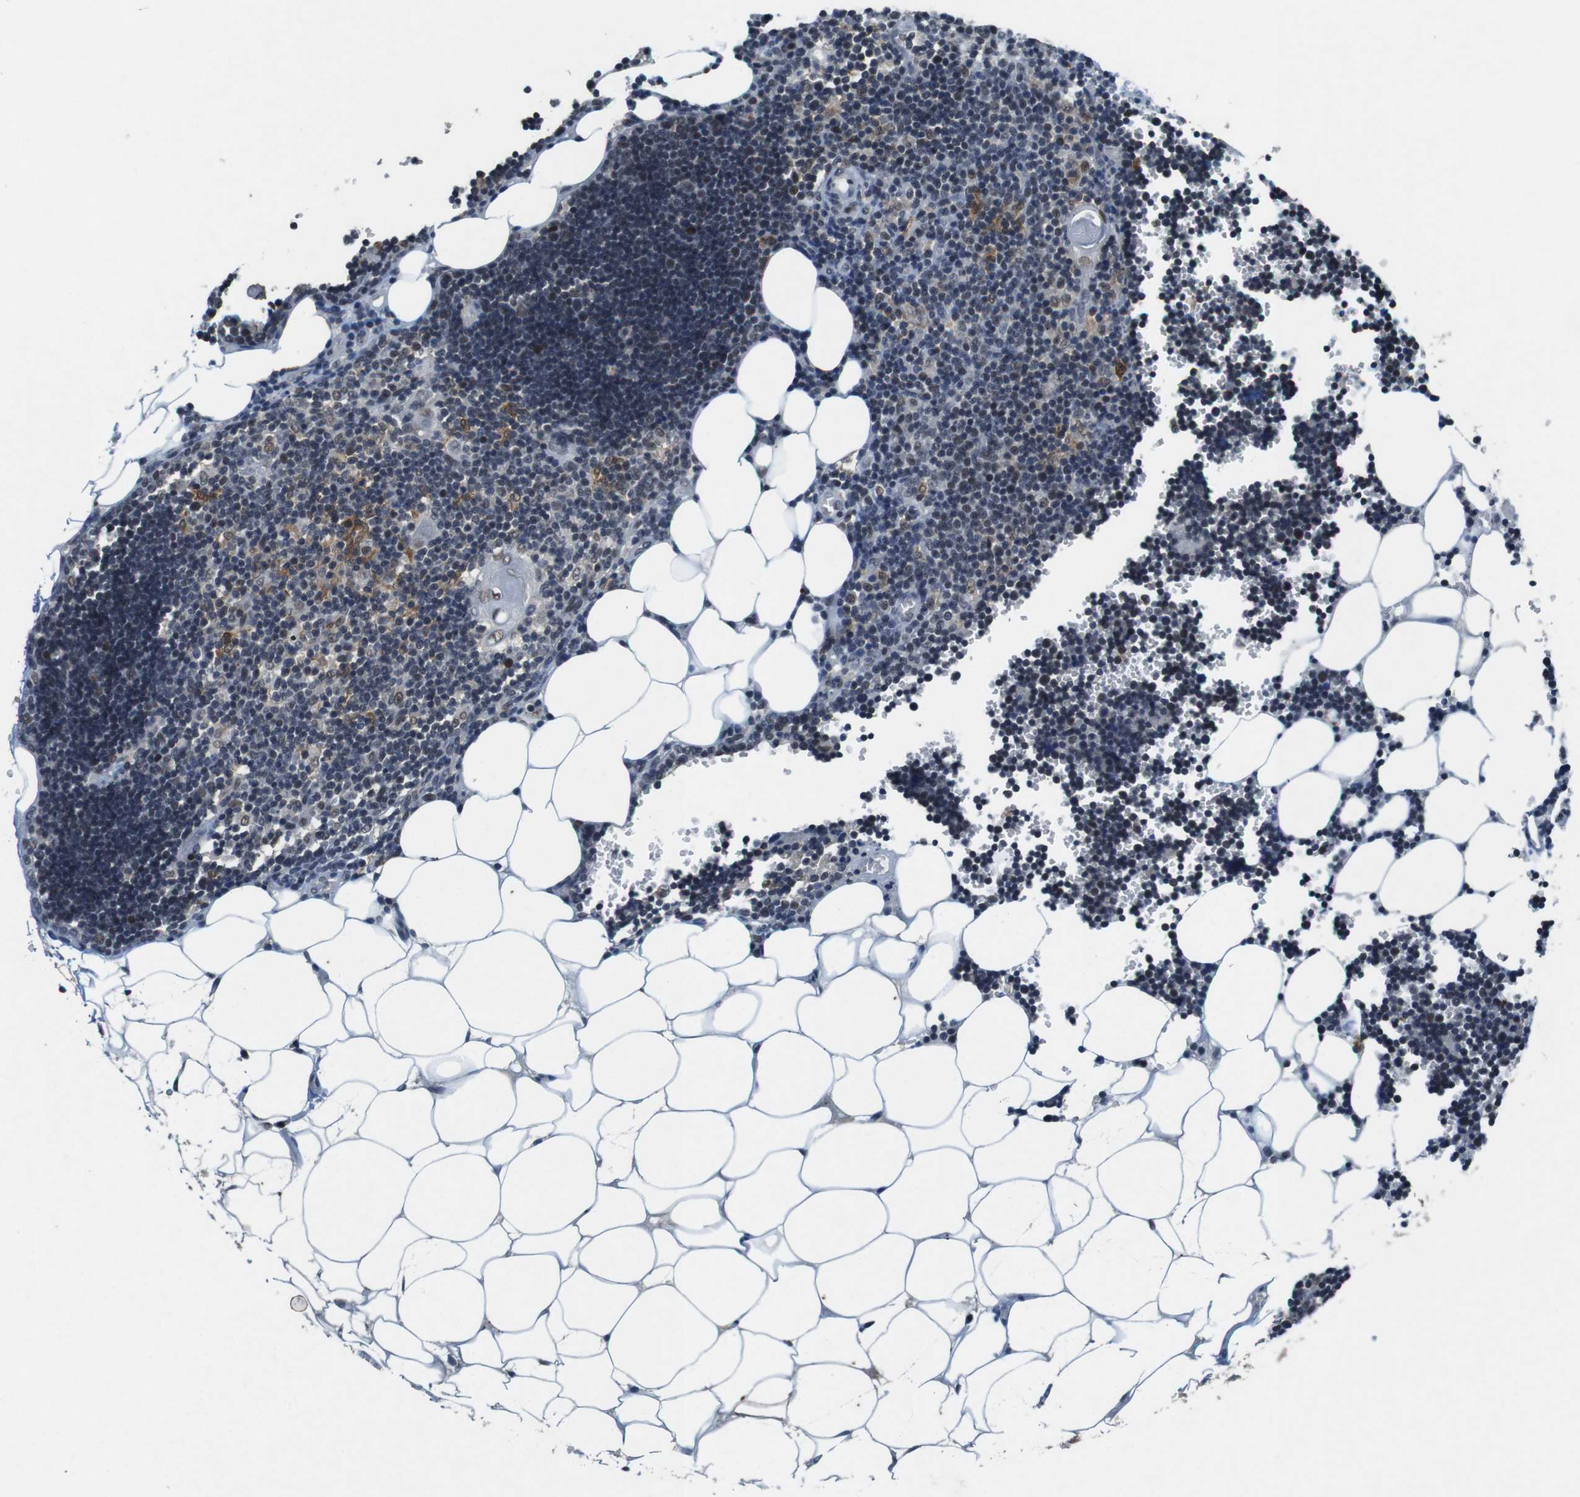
{"staining": {"intensity": "moderate", "quantity": "25%-75%", "location": "nuclear"}, "tissue": "lymph node", "cell_type": "Germinal center cells", "image_type": "normal", "snomed": [{"axis": "morphology", "description": "Normal tissue, NOS"}, {"axis": "topography", "description": "Lymph node"}], "caption": "Brown immunohistochemical staining in unremarkable human lymph node demonstrates moderate nuclear staining in about 25%-75% of germinal center cells.", "gene": "USP7", "patient": {"sex": "male", "age": 33}}